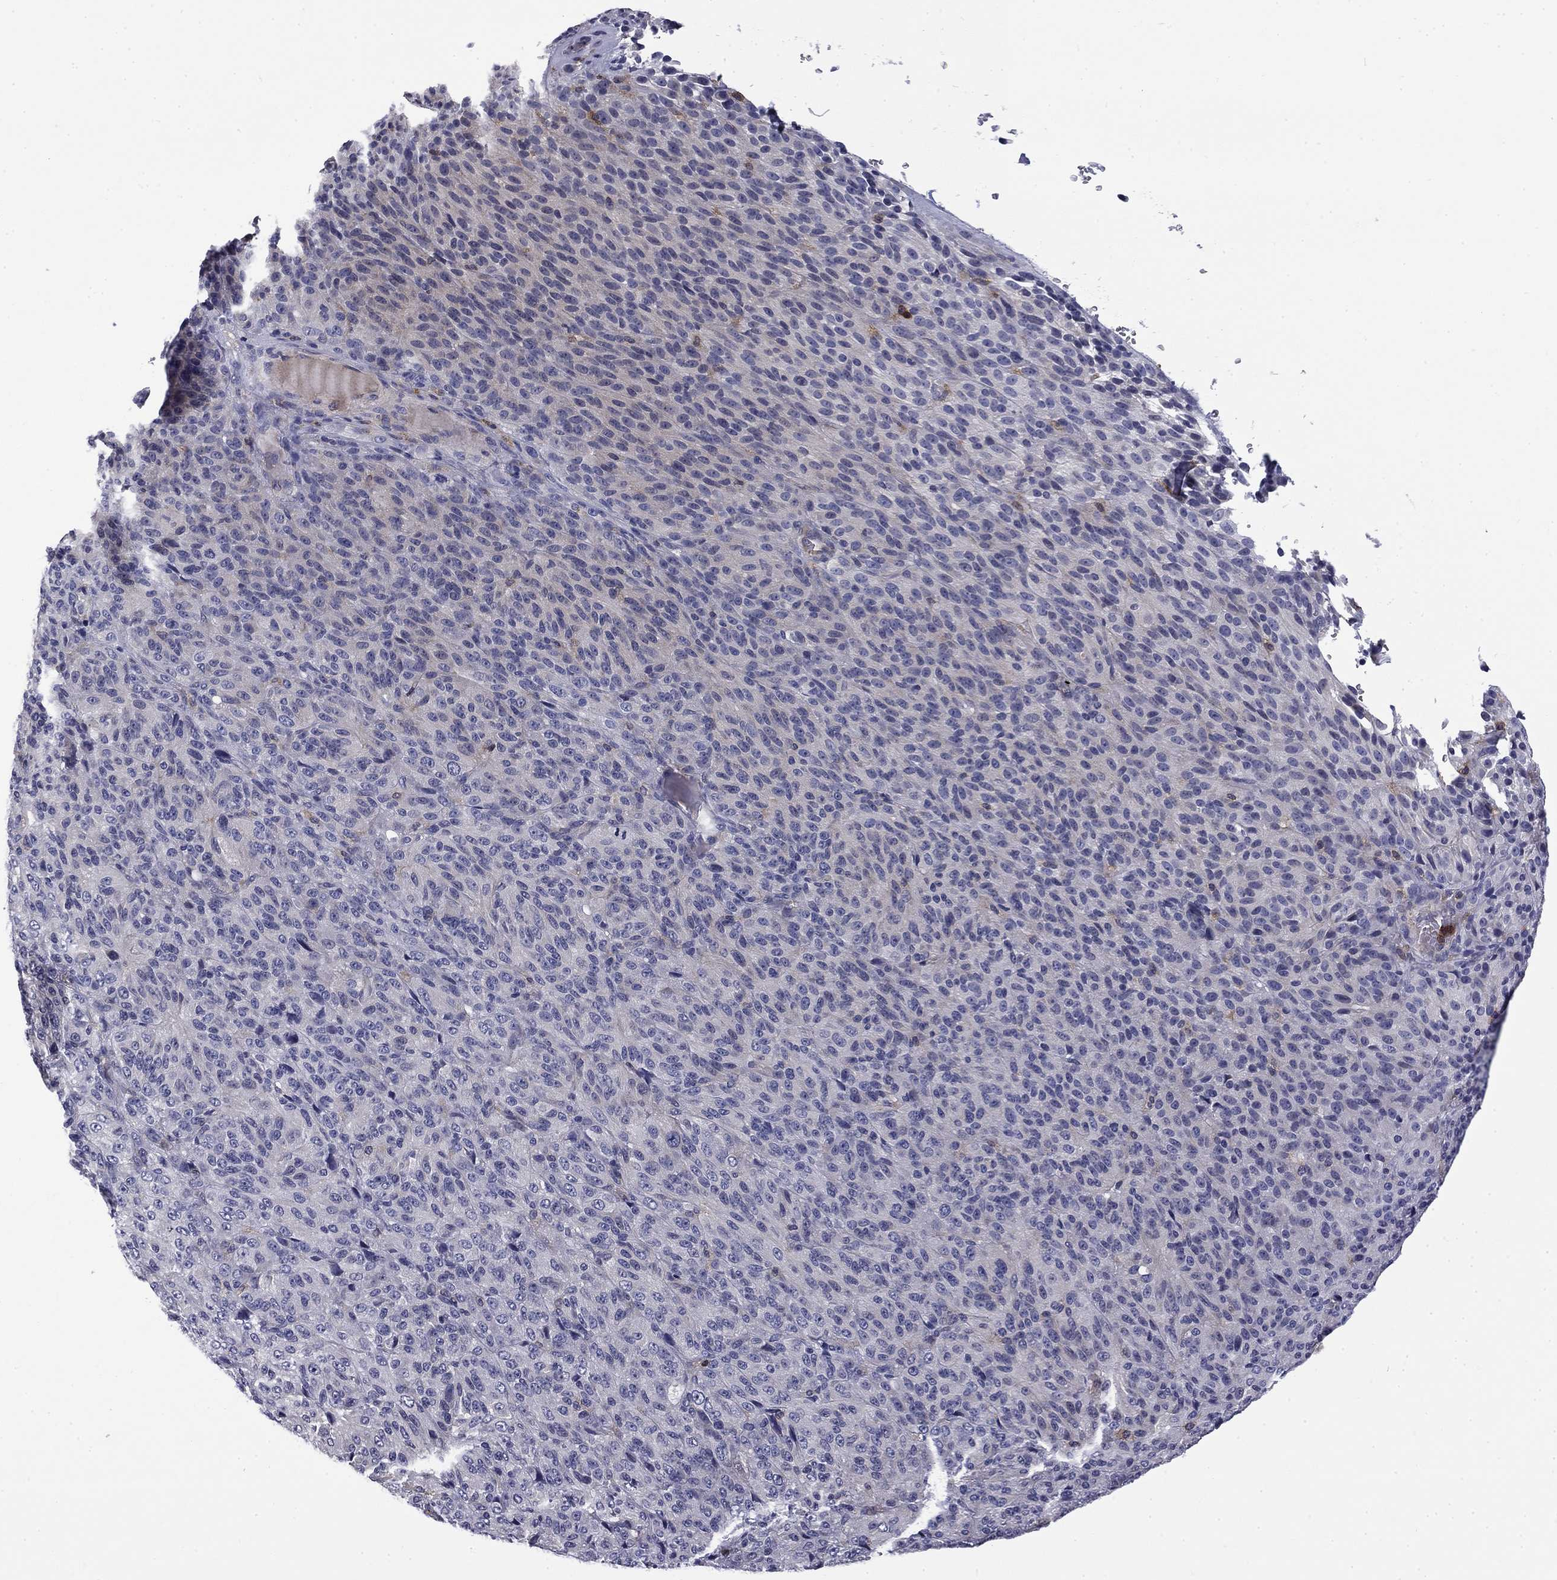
{"staining": {"intensity": "negative", "quantity": "none", "location": "none"}, "tissue": "melanoma", "cell_type": "Tumor cells", "image_type": "cancer", "snomed": [{"axis": "morphology", "description": "Malignant melanoma, Metastatic site"}, {"axis": "topography", "description": "Brain"}], "caption": "This photomicrograph is of melanoma stained with IHC to label a protein in brown with the nuclei are counter-stained blue. There is no staining in tumor cells. The staining is performed using DAB (3,3'-diaminobenzidine) brown chromogen with nuclei counter-stained in using hematoxylin.", "gene": "ARHGAP45", "patient": {"sex": "female", "age": 56}}